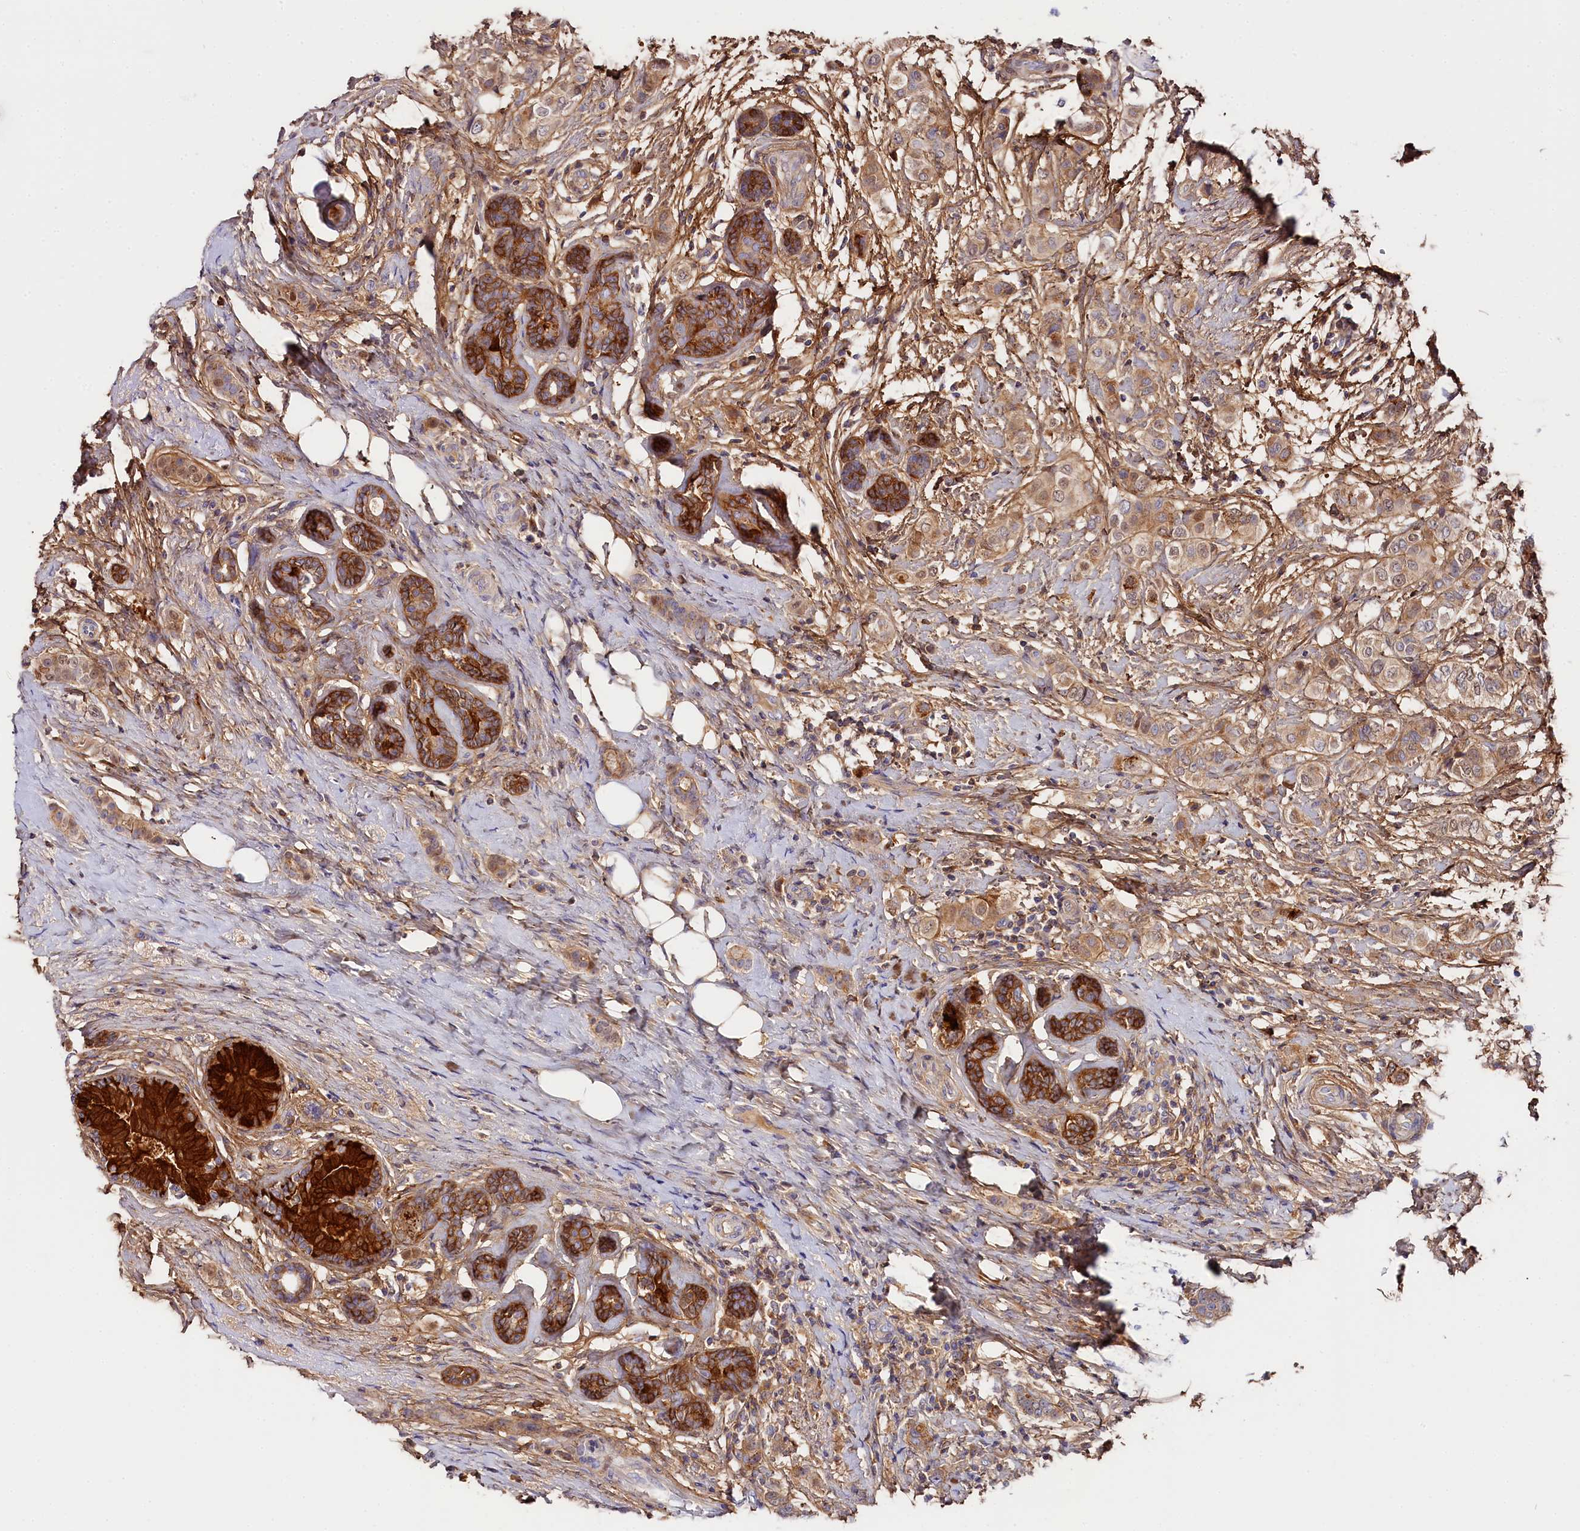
{"staining": {"intensity": "weak", "quantity": ">75%", "location": "cytoplasmic/membranous"}, "tissue": "breast cancer", "cell_type": "Tumor cells", "image_type": "cancer", "snomed": [{"axis": "morphology", "description": "Lobular carcinoma"}, {"axis": "topography", "description": "Breast"}], "caption": "An IHC photomicrograph of neoplastic tissue is shown. Protein staining in brown highlights weak cytoplasmic/membranous positivity in breast lobular carcinoma within tumor cells.", "gene": "KATNB1", "patient": {"sex": "female", "age": 51}}